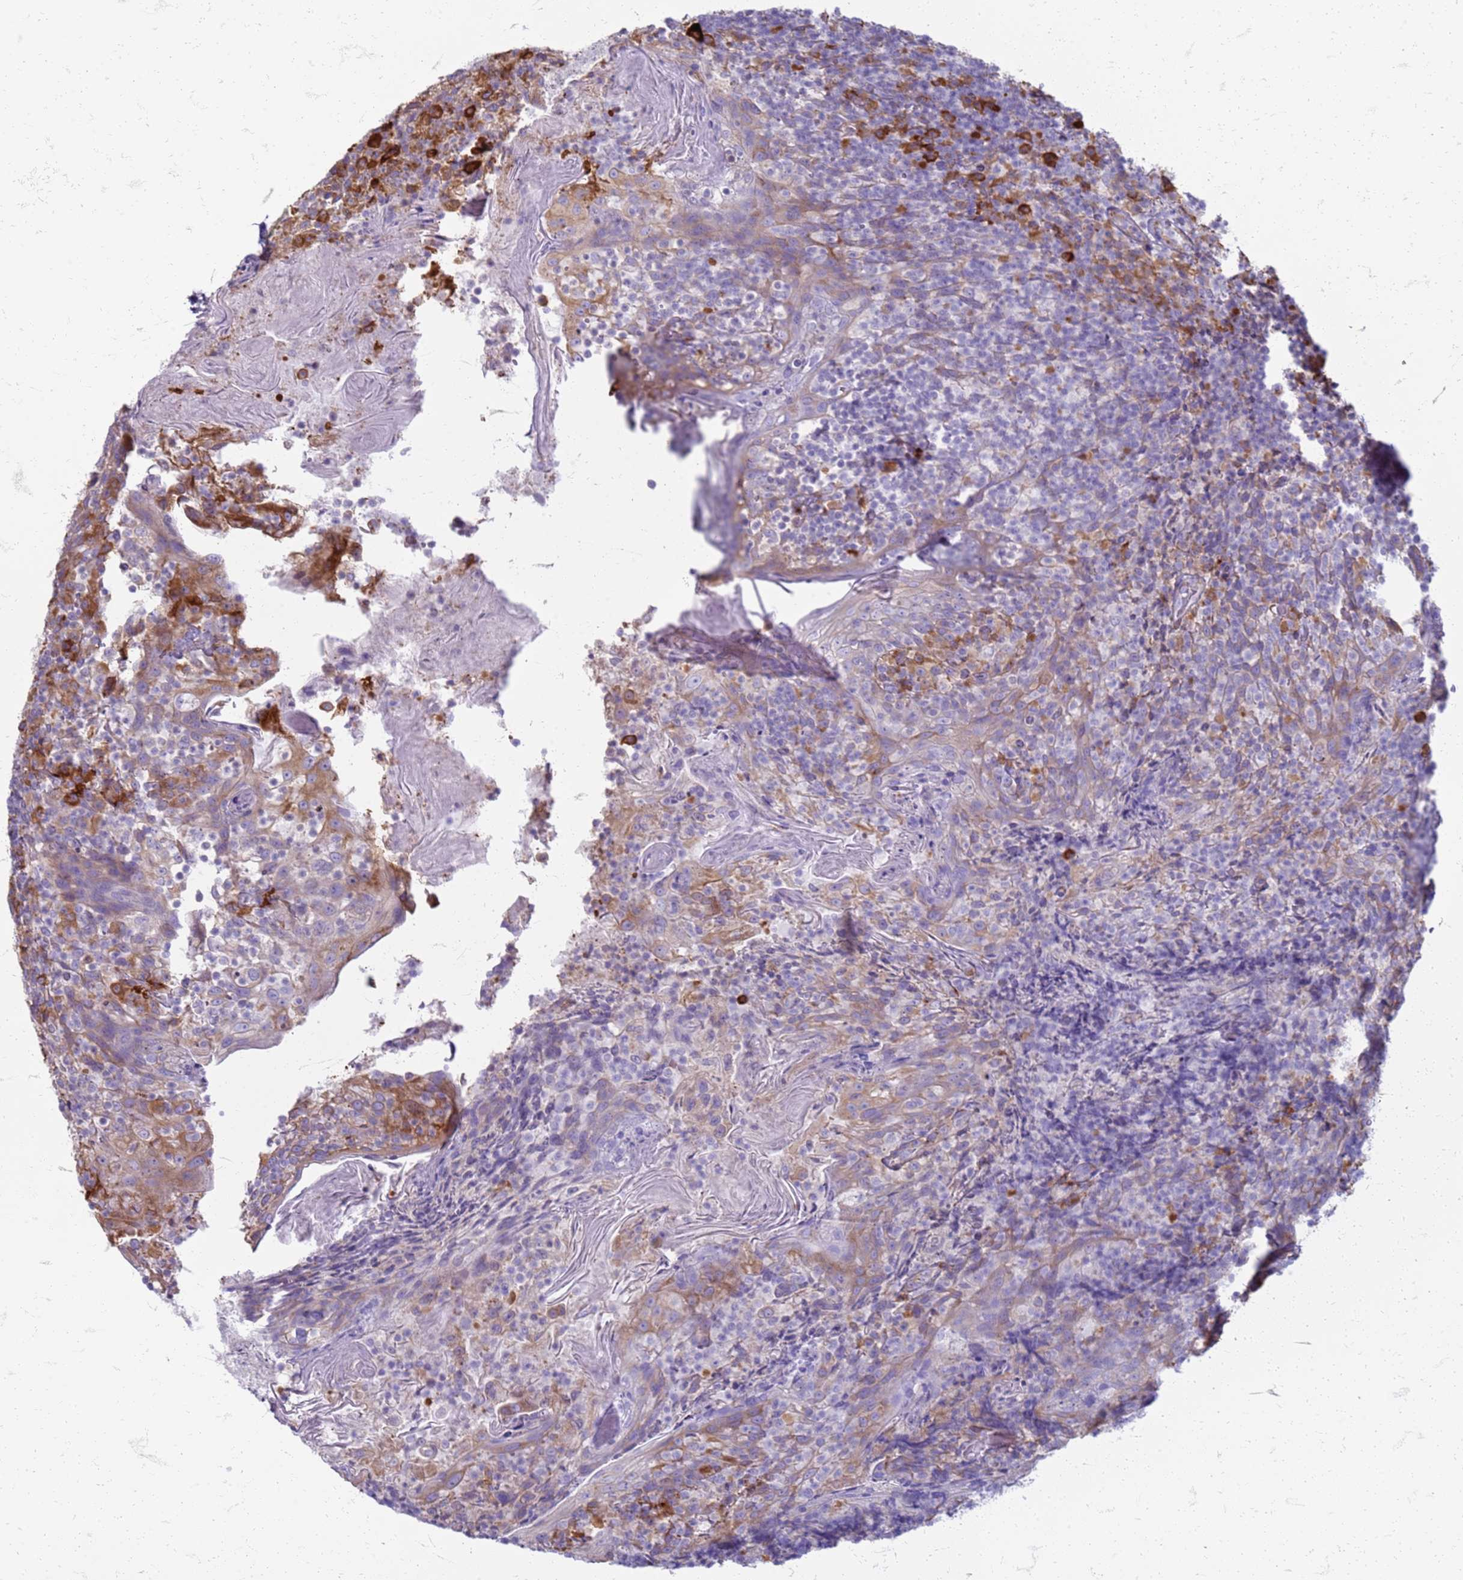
{"staining": {"intensity": "negative", "quantity": "none", "location": "none"}, "tissue": "tonsil", "cell_type": "Germinal center cells", "image_type": "normal", "snomed": [{"axis": "morphology", "description": "Normal tissue, NOS"}, {"axis": "topography", "description": "Tonsil"}], "caption": "IHC micrograph of unremarkable tonsil: tonsil stained with DAB (3,3'-diaminobenzidine) exhibits no significant protein staining in germinal center cells. The staining was performed using DAB to visualize the protein expression in brown, while the nuclei were stained in blue with hematoxylin (Magnification: 20x).", "gene": "PDK3", "patient": {"sex": "female", "age": 10}}